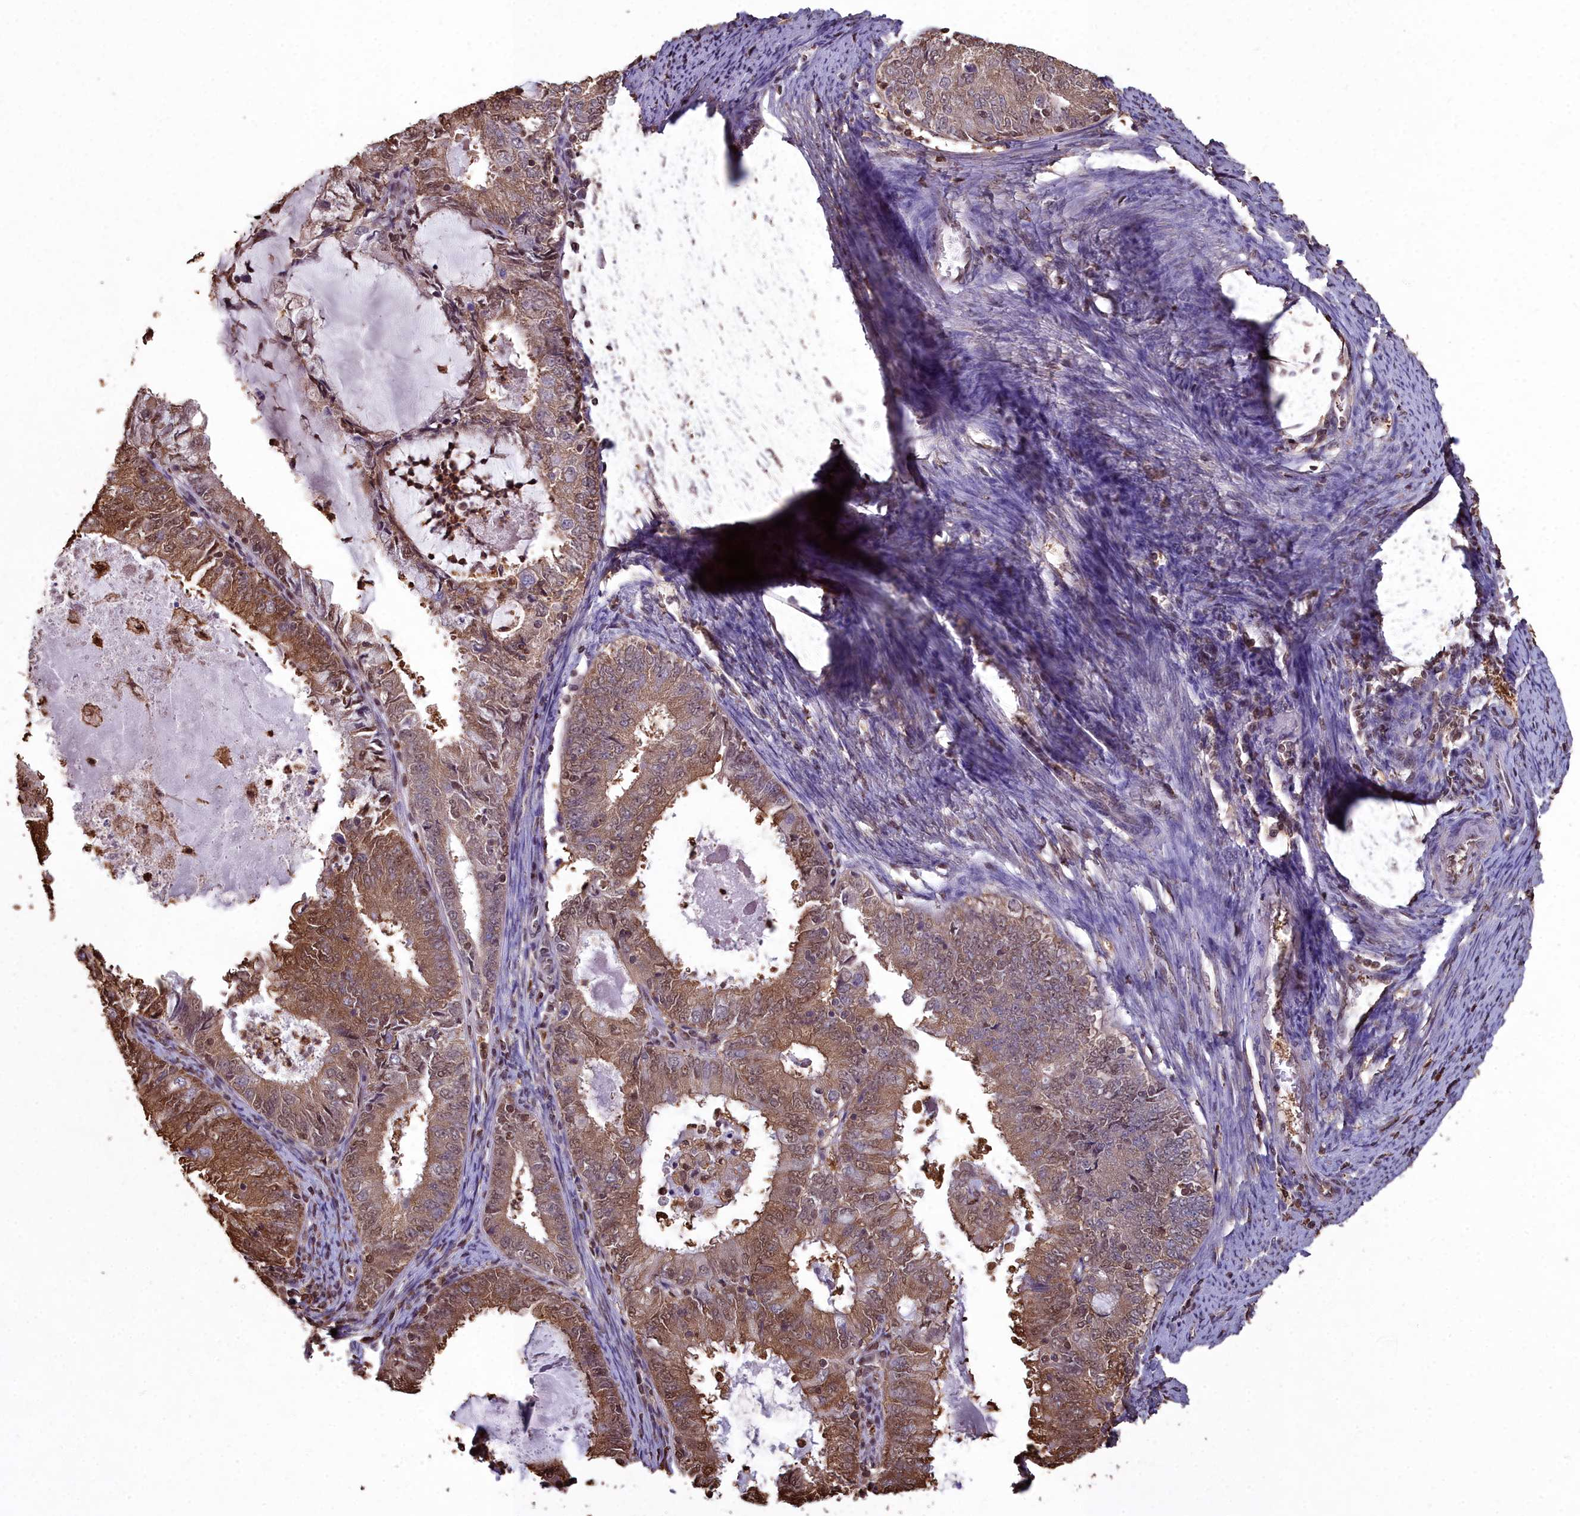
{"staining": {"intensity": "moderate", "quantity": ">75%", "location": "cytoplasmic/membranous,nuclear"}, "tissue": "endometrial cancer", "cell_type": "Tumor cells", "image_type": "cancer", "snomed": [{"axis": "morphology", "description": "Adenocarcinoma, NOS"}, {"axis": "topography", "description": "Endometrium"}], "caption": "Immunohistochemistry (IHC) of endometrial cancer (adenocarcinoma) reveals medium levels of moderate cytoplasmic/membranous and nuclear staining in about >75% of tumor cells.", "gene": "GAPDH", "patient": {"sex": "female", "age": 57}}